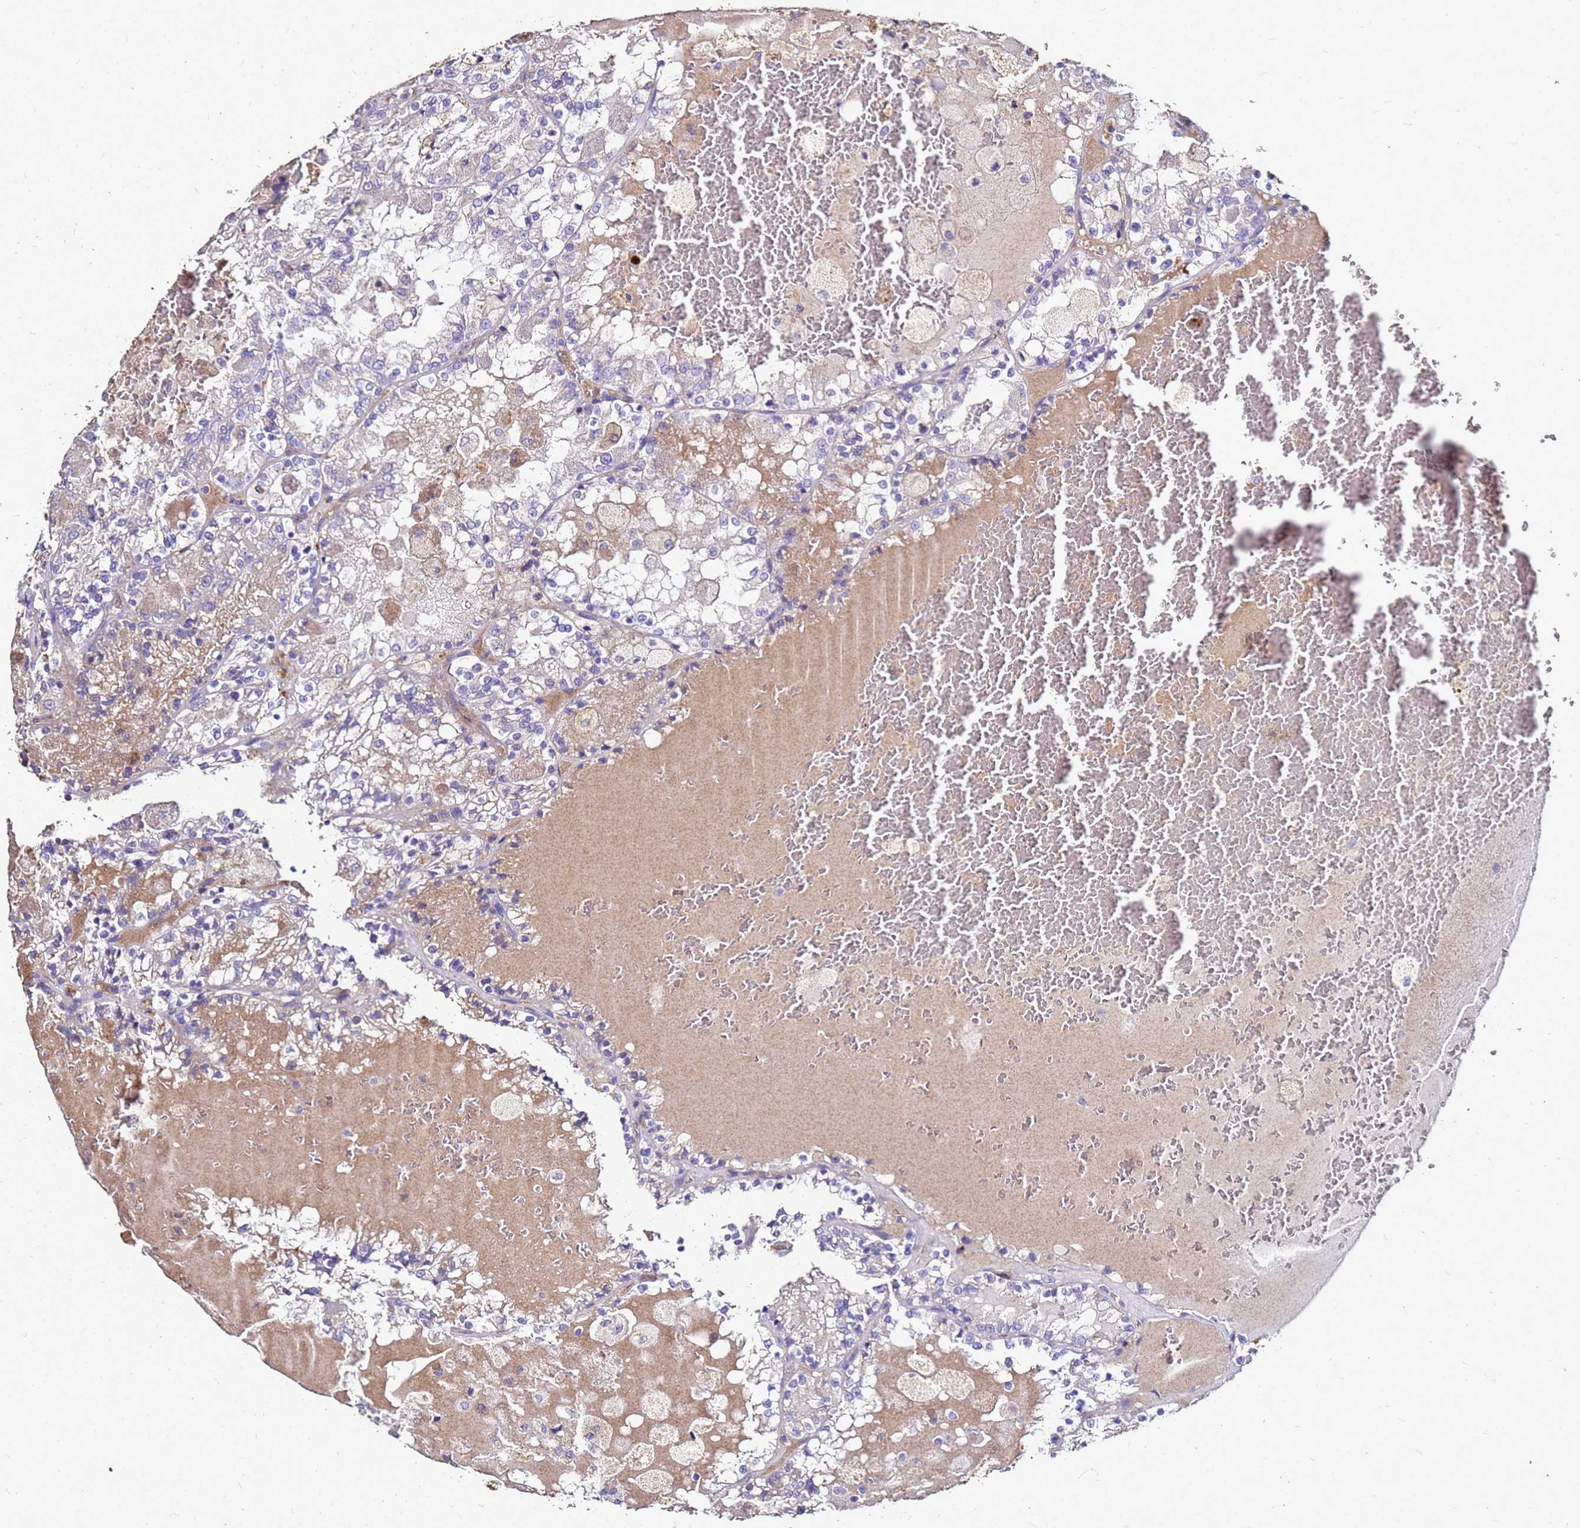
{"staining": {"intensity": "negative", "quantity": "none", "location": "none"}, "tissue": "renal cancer", "cell_type": "Tumor cells", "image_type": "cancer", "snomed": [{"axis": "morphology", "description": "Adenocarcinoma, NOS"}, {"axis": "topography", "description": "Kidney"}], "caption": "Immunohistochemistry of human adenocarcinoma (renal) reveals no staining in tumor cells.", "gene": "S100A2", "patient": {"sex": "female", "age": 56}}